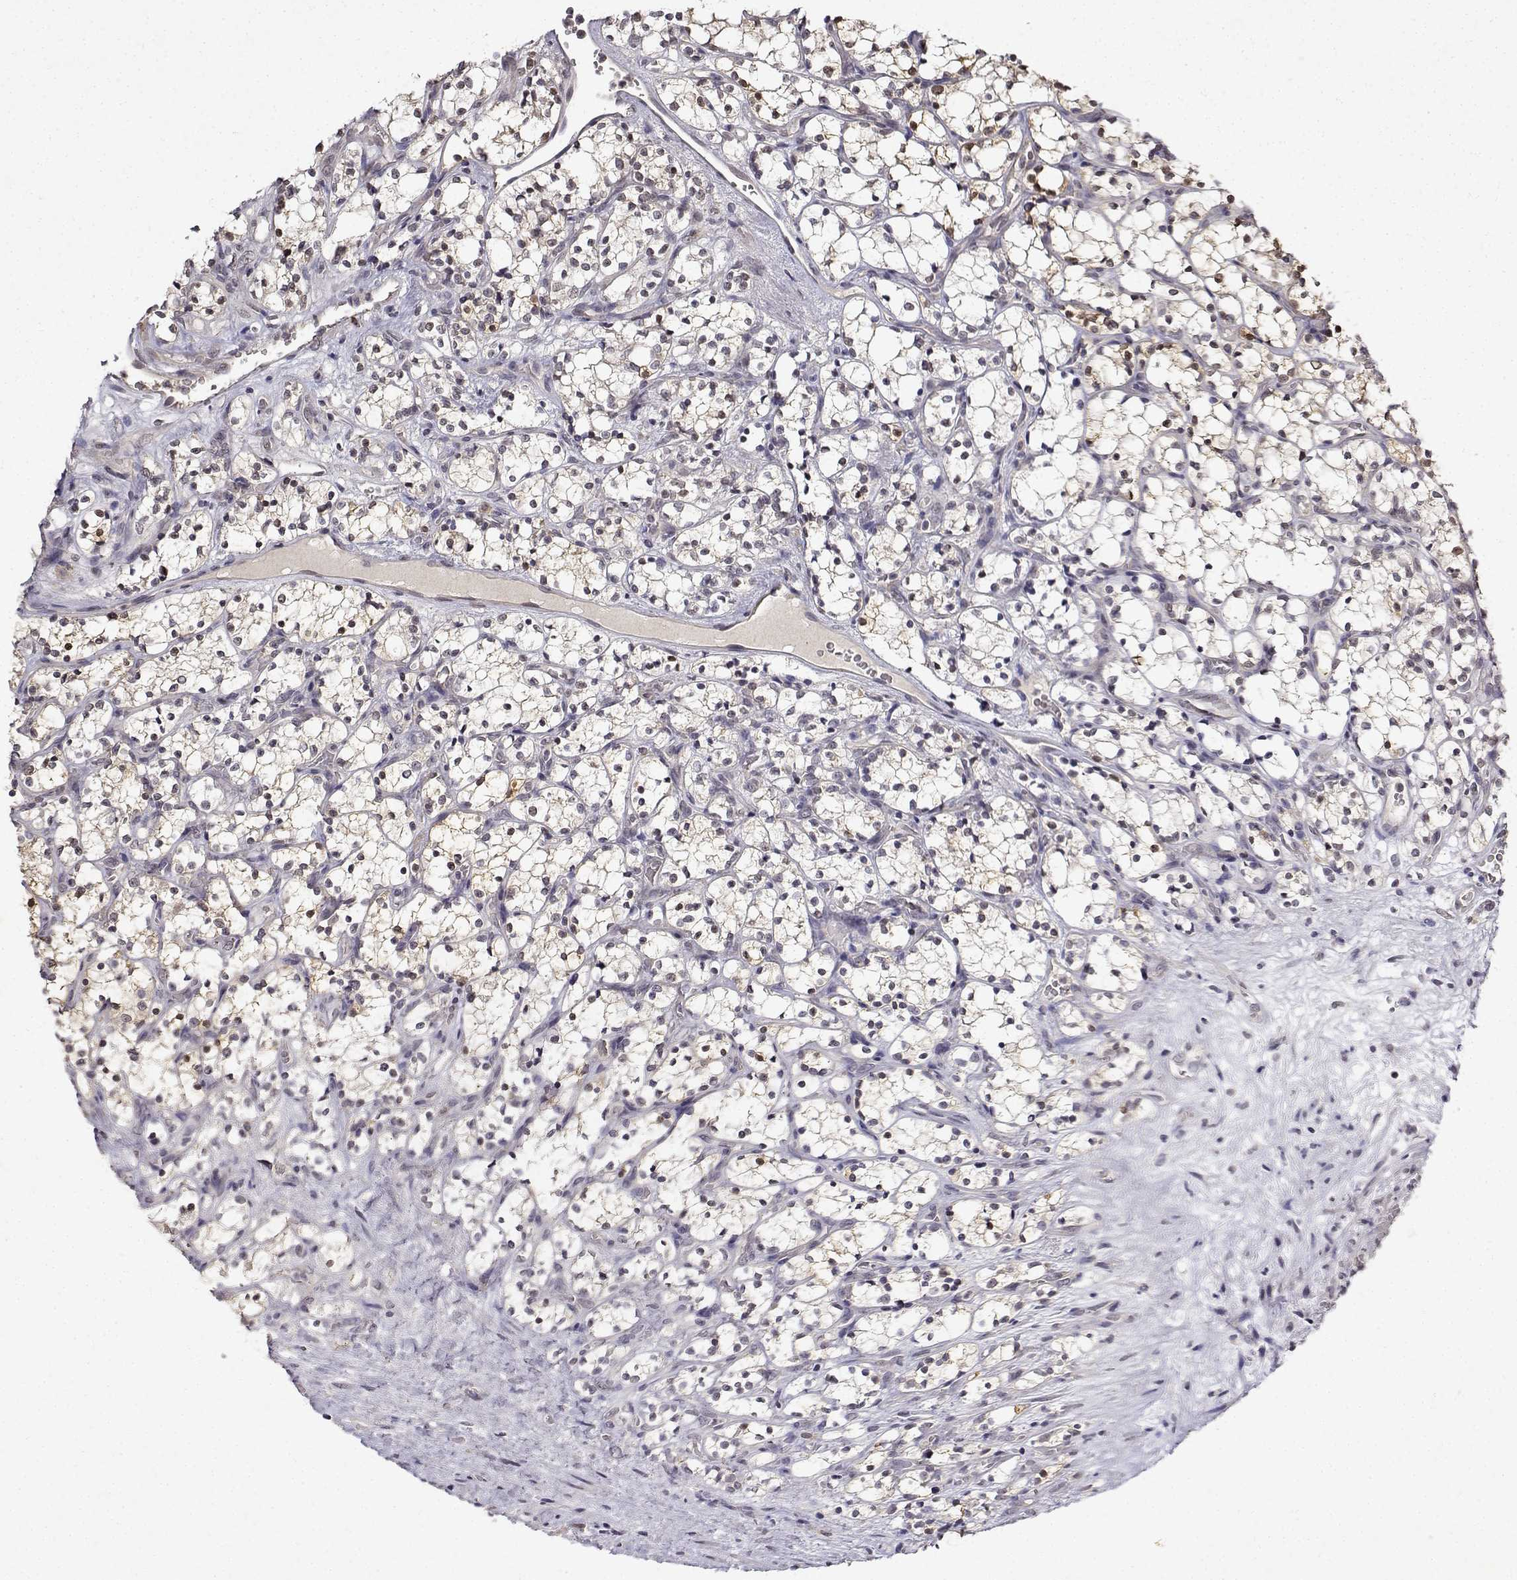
{"staining": {"intensity": "negative", "quantity": "none", "location": "none"}, "tissue": "renal cancer", "cell_type": "Tumor cells", "image_type": "cancer", "snomed": [{"axis": "morphology", "description": "Adenocarcinoma, NOS"}, {"axis": "topography", "description": "Kidney"}], "caption": "Immunohistochemical staining of human adenocarcinoma (renal) demonstrates no significant staining in tumor cells. Brightfield microscopy of immunohistochemistry (IHC) stained with DAB (3,3'-diaminobenzidine) (brown) and hematoxylin (blue), captured at high magnification.", "gene": "BDNF", "patient": {"sex": "female", "age": 69}}